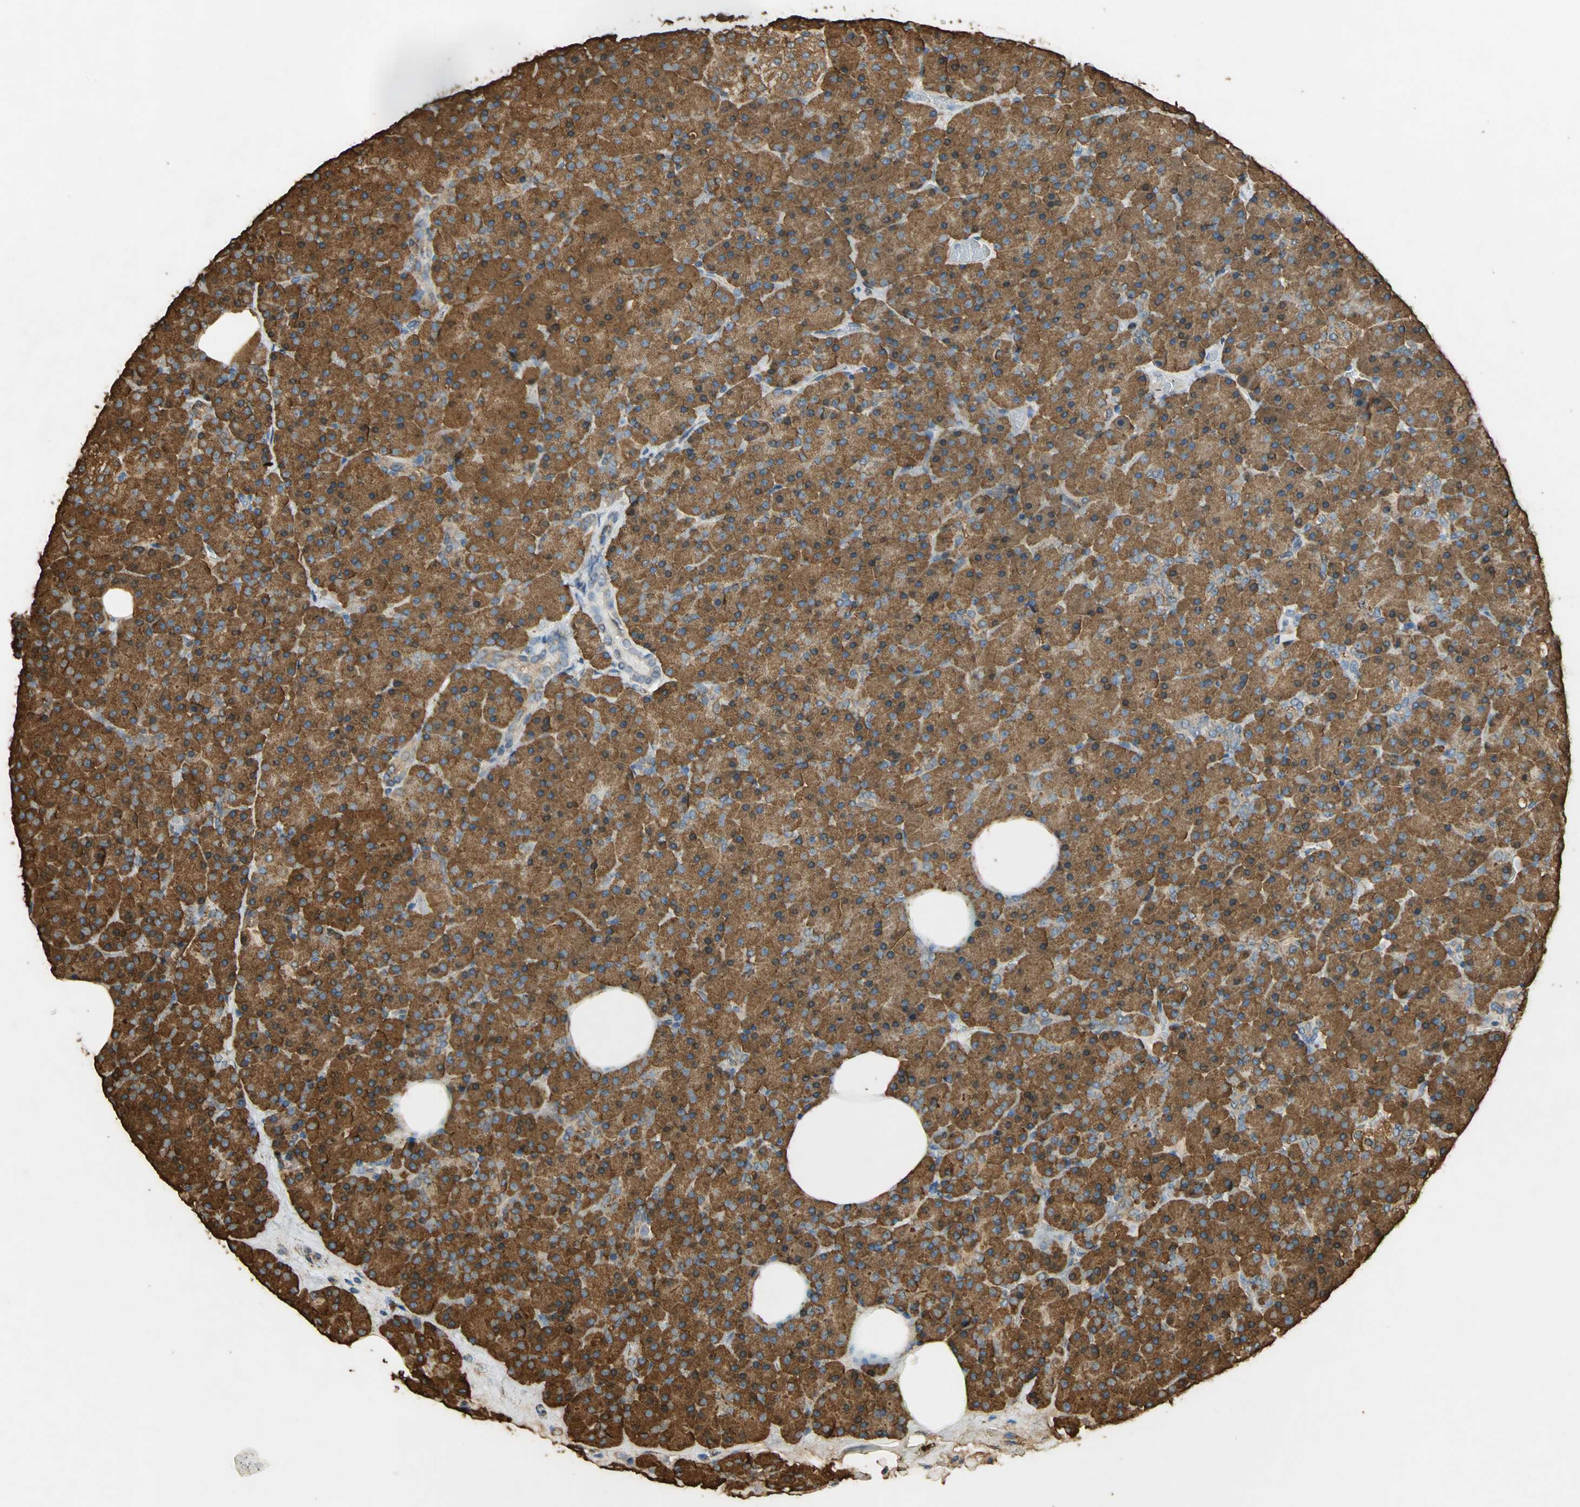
{"staining": {"intensity": "strong", "quantity": ">75%", "location": "cytoplasmic/membranous"}, "tissue": "pancreas", "cell_type": "Exocrine glandular cells", "image_type": "normal", "snomed": [{"axis": "morphology", "description": "Normal tissue, NOS"}, {"axis": "topography", "description": "Pancreas"}], "caption": "A brown stain labels strong cytoplasmic/membranous expression of a protein in exocrine glandular cells of unremarkable human pancreas.", "gene": "HSP90B1", "patient": {"sex": "female", "age": 35}}